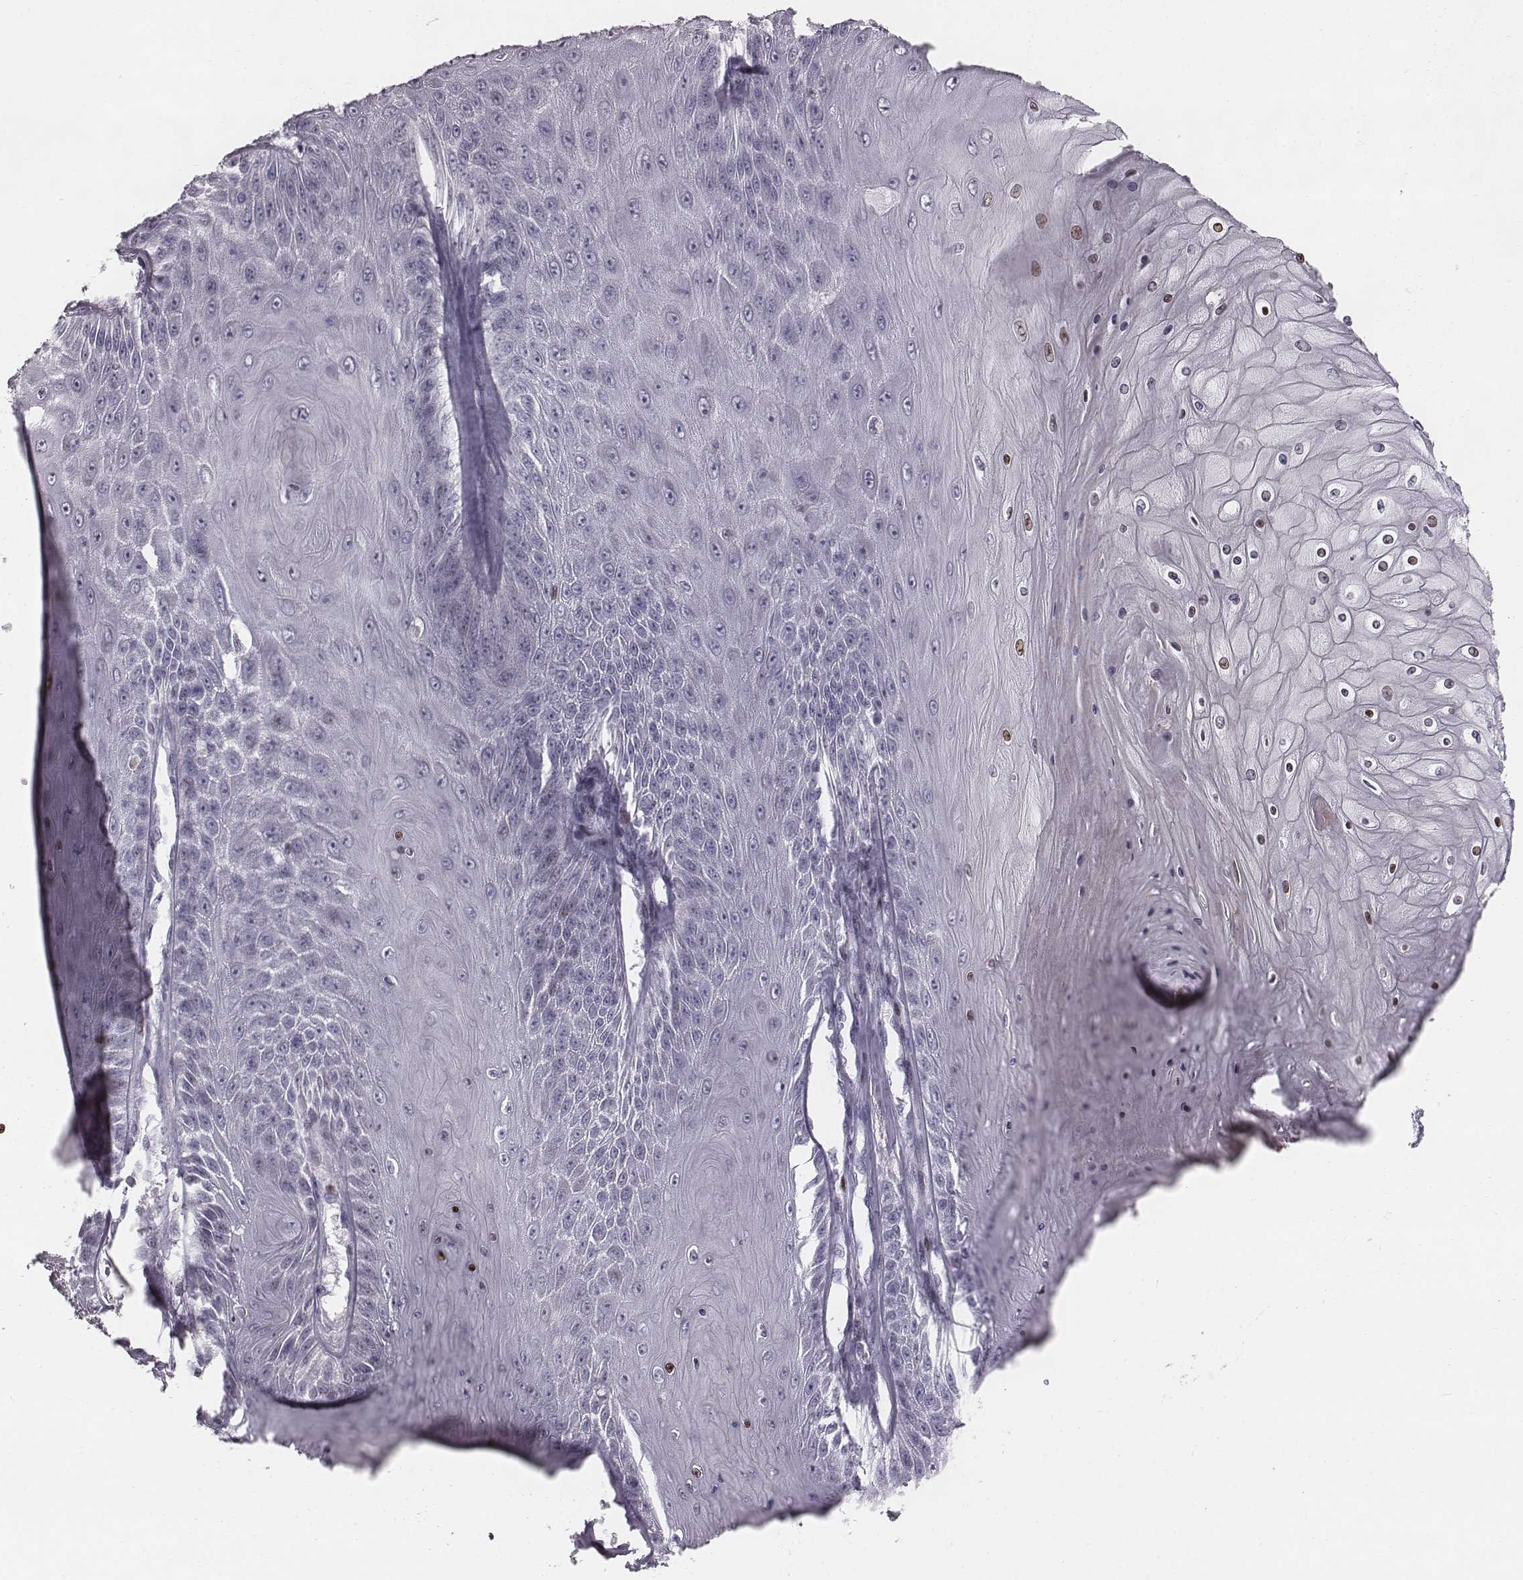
{"staining": {"intensity": "moderate", "quantity": "<25%", "location": "nuclear"}, "tissue": "skin cancer", "cell_type": "Tumor cells", "image_type": "cancer", "snomed": [{"axis": "morphology", "description": "Squamous cell carcinoma, NOS"}, {"axis": "topography", "description": "Skin"}], "caption": "This micrograph demonstrates immunohistochemistry staining of skin cancer, with low moderate nuclear expression in about <25% of tumor cells.", "gene": "NDC1", "patient": {"sex": "male", "age": 62}}